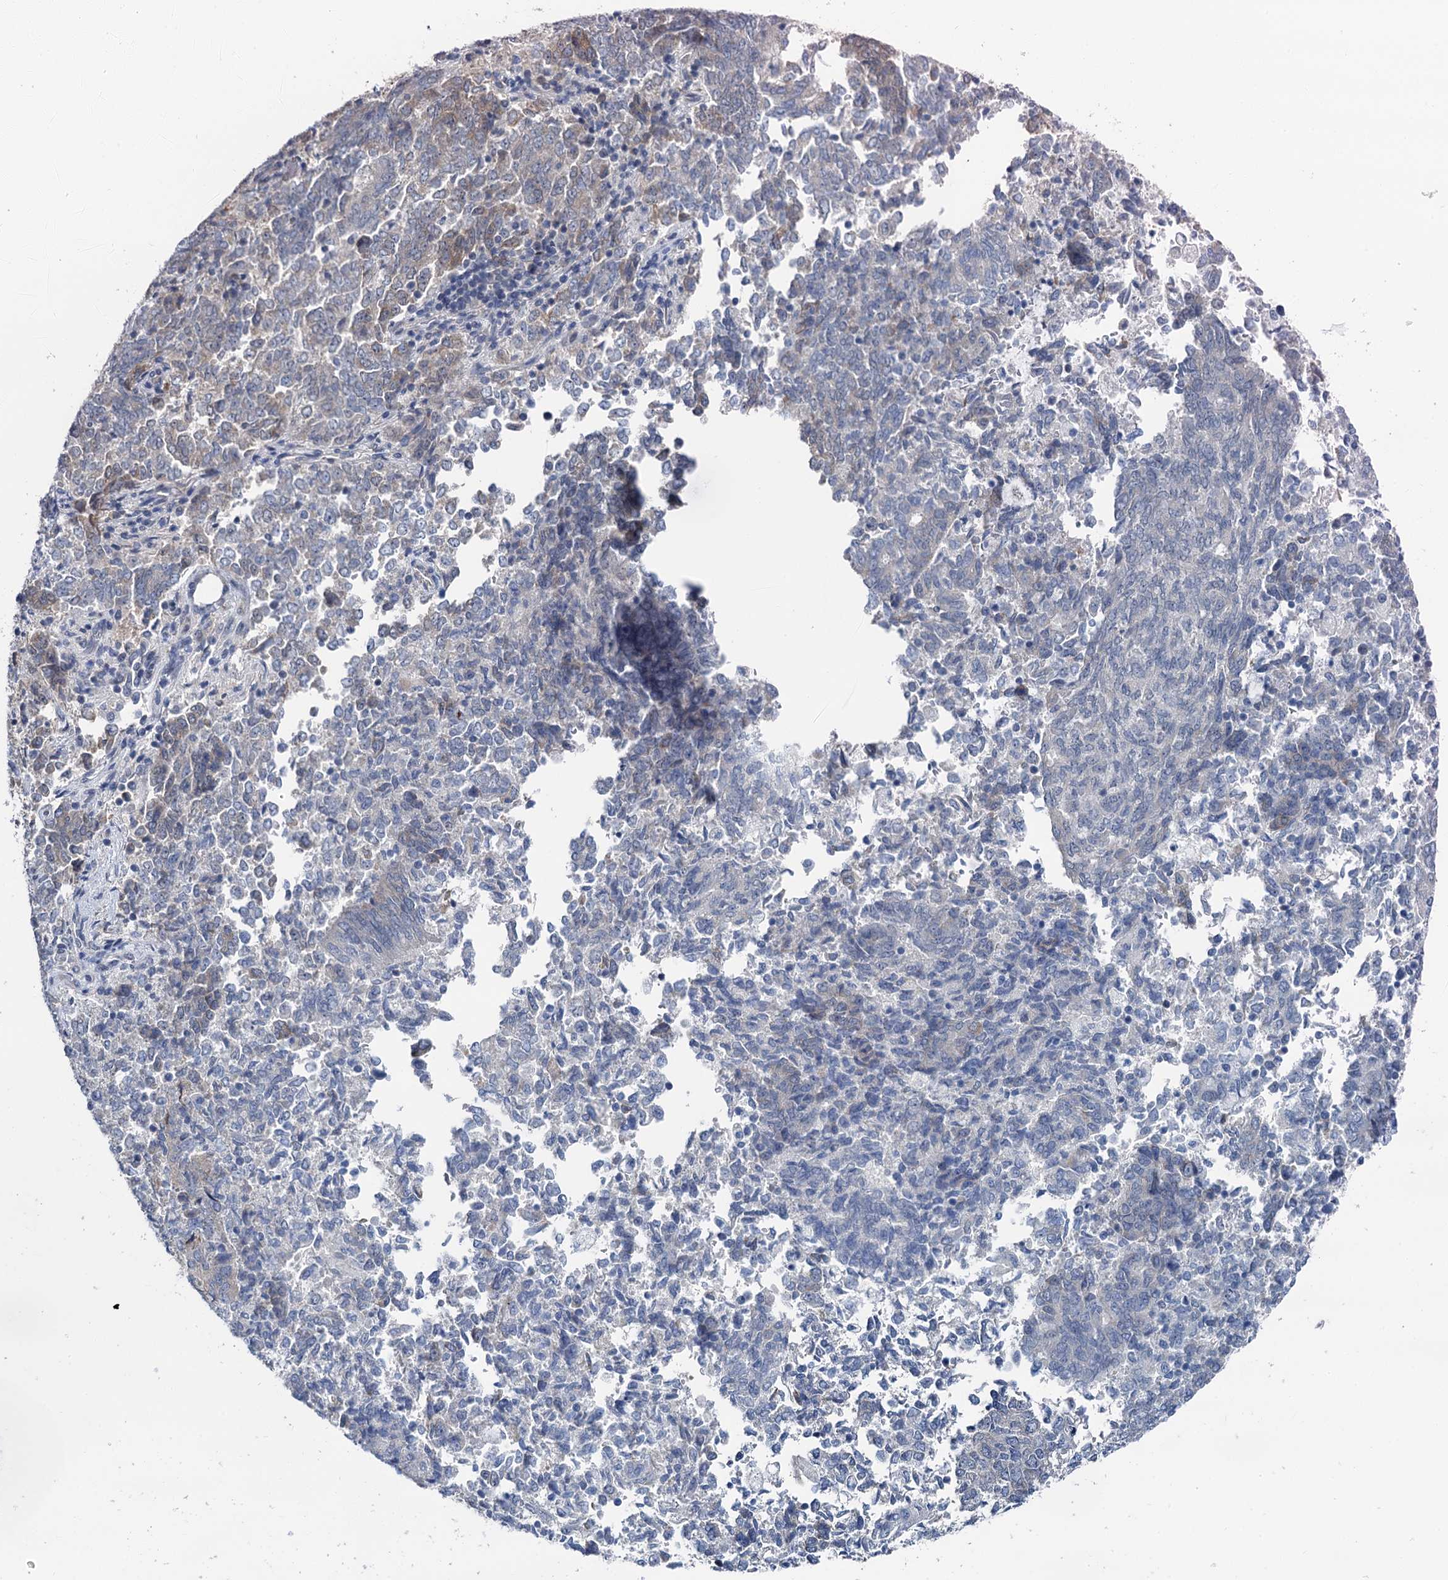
{"staining": {"intensity": "weak", "quantity": "<25%", "location": "cytoplasmic/membranous"}, "tissue": "endometrial cancer", "cell_type": "Tumor cells", "image_type": "cancer", "snomed": [{"axis": "morphology", "description": "Adenocarcinoma, NOS"}, {"axis": "topography", "description": "Endometrium"}], "caption": "Micrograph shows no protein staining in tumor cells of adenocarcinoma (endometrial) tissue. (Brightfield microscopy of DAB IHC at high magnification).", "gene": "MIOX", "patient": {"sex": "female", "age": 80}}